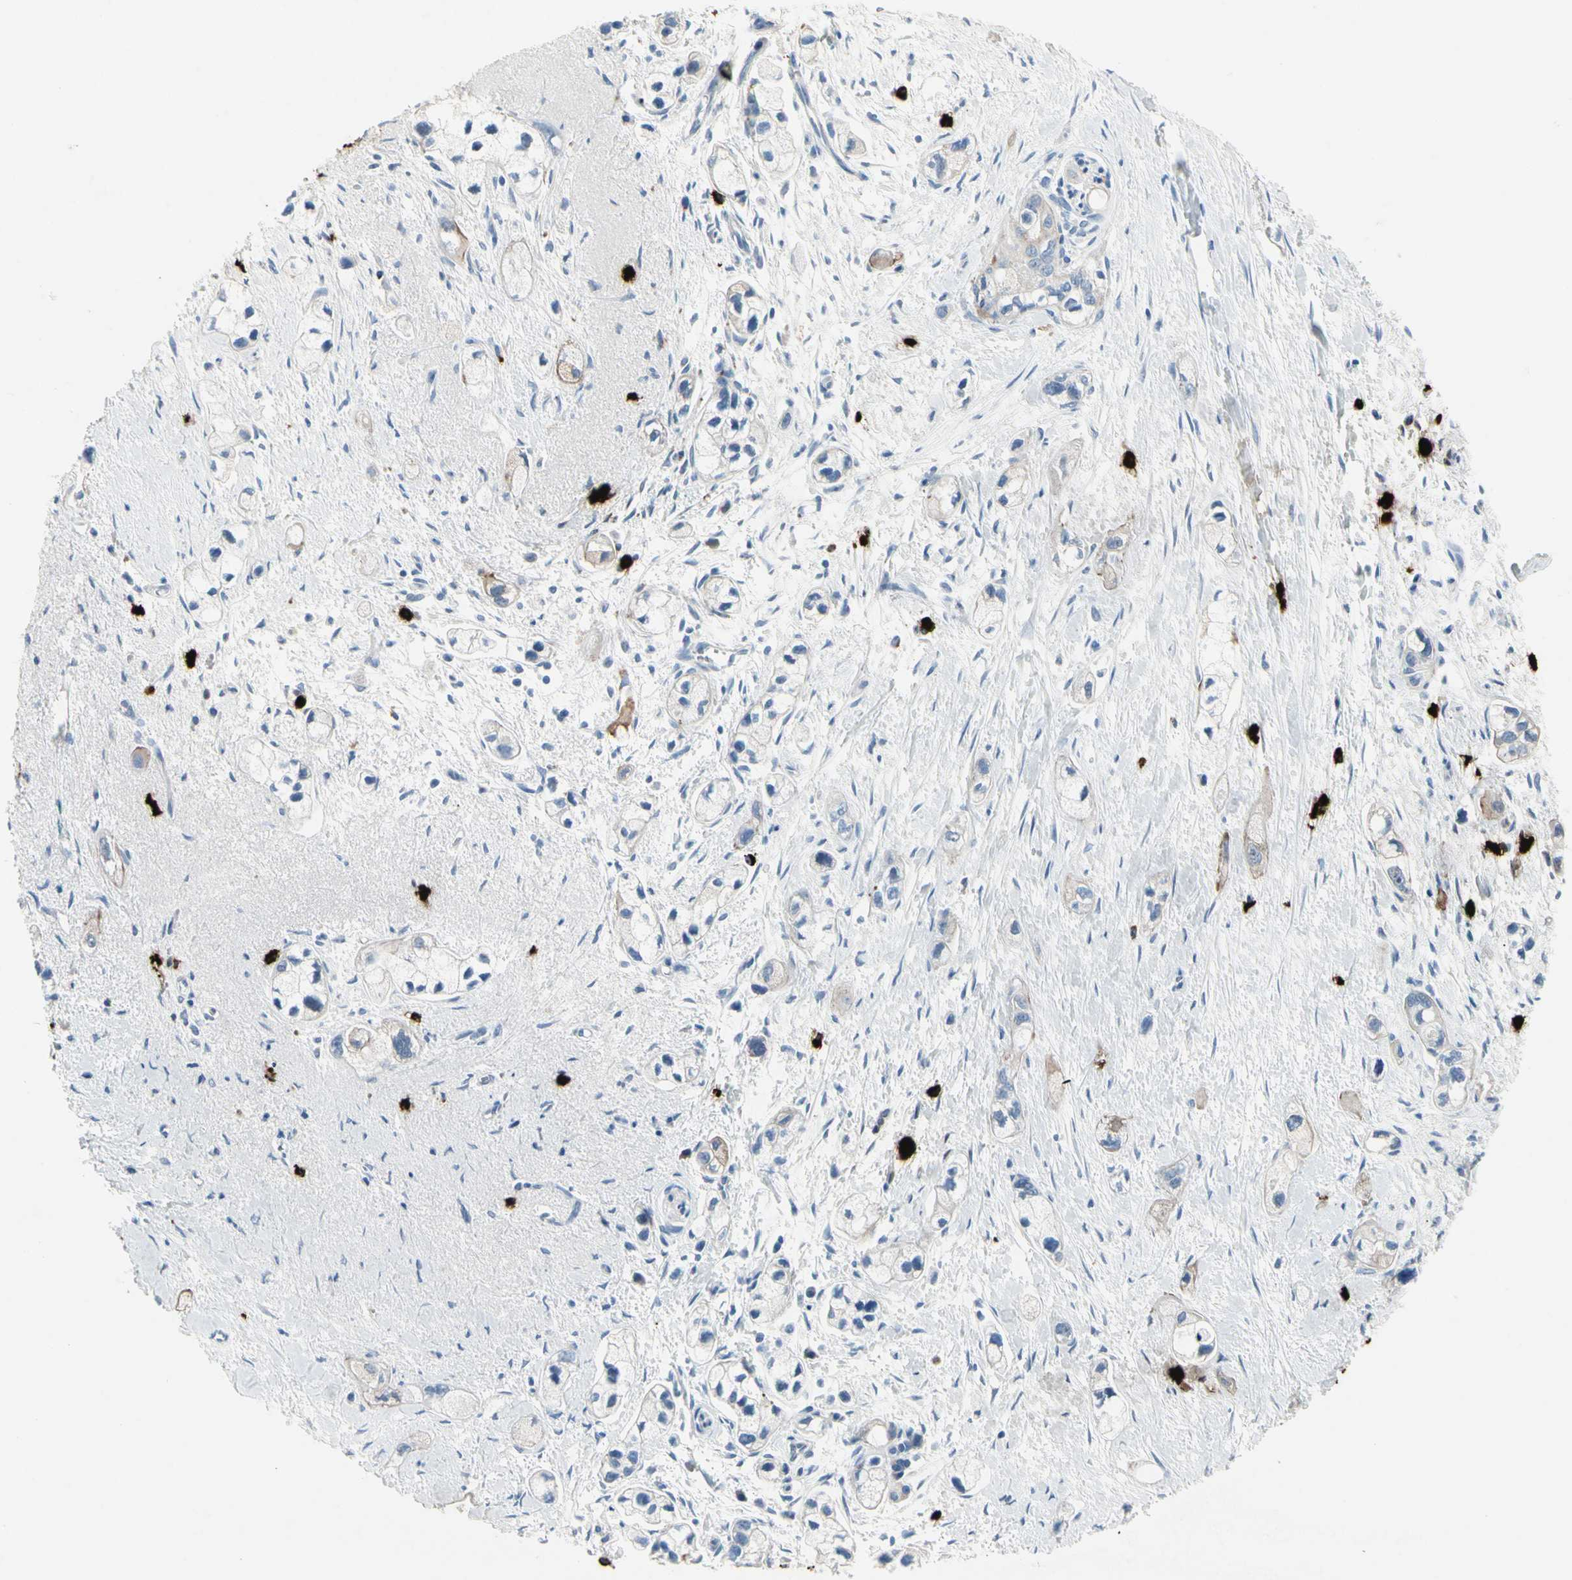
{"staining": {"intensity": "weak", "quantity": "<25%", "location": "cytoplasmic/membranous"}, "tissue": "pancreatic cancer", "cell_type": "Tumor cells", "image_type": "cancer", "snomed": [{"axis": "morphology", "description": "Adenocarcinoma, NOS"}, {"axis": "topography", "description": "Pancreas"}], "caption": "Immunohistochemical staining of human adenocarcinoma (pancreatic) reveals no significant positivity in tumor cells.", "gene": "CPA3", "patient": {"sex": "male", "age": 74}}